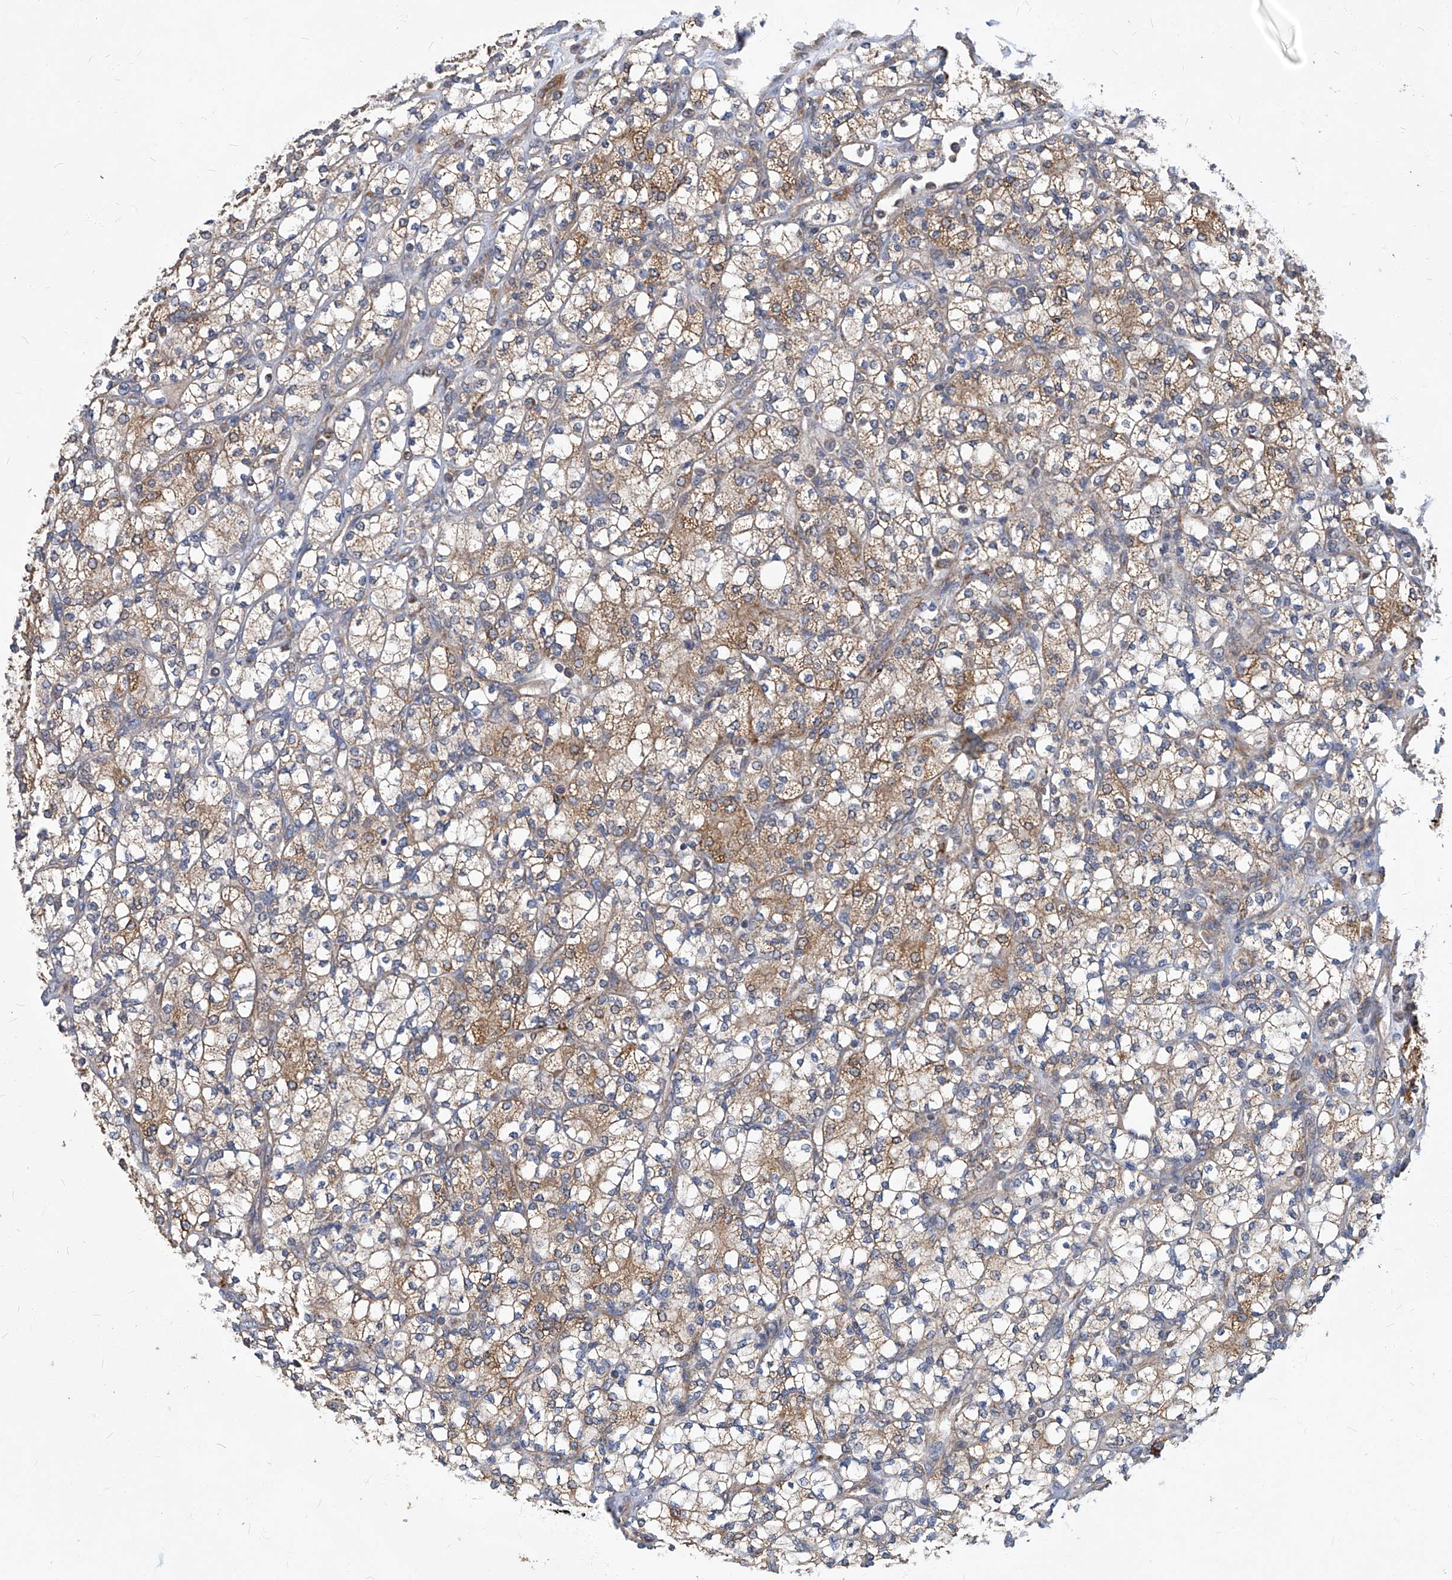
{"staining": {"intensity": "moderate", "quantity": "25%-75%", "location": "cytoplasmic/membranous"}, "tissue": "renal cancer", "cell_type": "Tumor cells", "image_type": "cancer", "snomed": [{"axis": "morphology", "description": "Adenocarcinoma, NOS"}, {"axis": "topography", "description": "Kidney"}], "caption": "Immunohistochemistry (IHC) (DAB (3,3'-diaminobenzidine)) staining of human renal cancer (adenocarcinoma) shows moderate cytoplasmic/membranous protein staining in about 25%-75% of tumor cells.", "gene": "TNFRSF13B", "patient": {"sex": "male", "age": 77}}